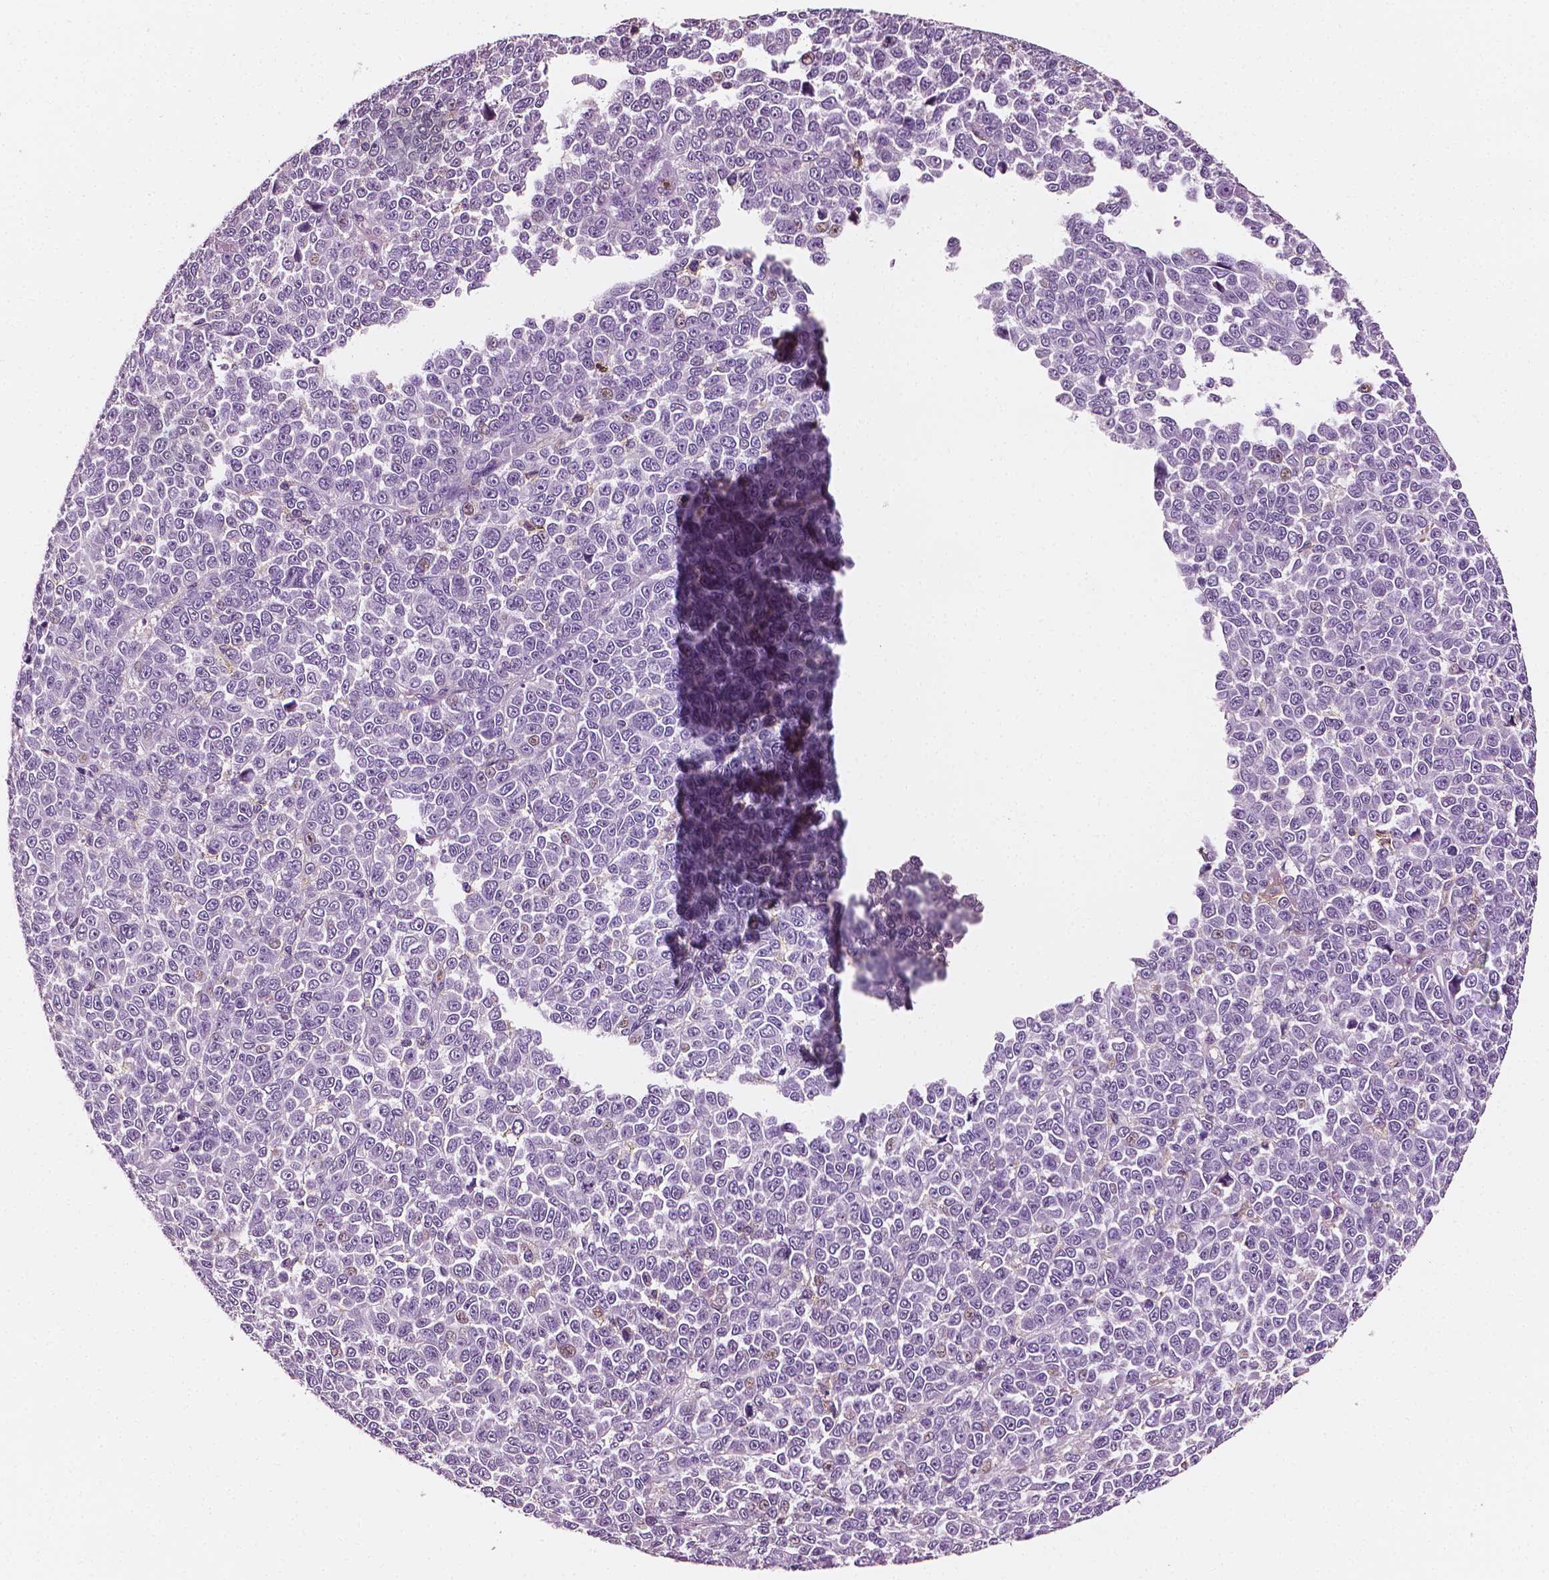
{"staining": {"intensity": "negative", "quantity": "none", "location": "none"}, "tissue": "melanoma", "cell_type": "Tumor cells", "image_type": "cancer", "snomed": [{"axis": "morphology", "description": "Malignant melanoma, NOS"}, {"axis": "topography", "description": "Skin"}], "caption": "Melanoma stained for a protein using immunohistochemistry demonstrates no positivity tumor cells.", "gene": "PTPRC", "patient": {"sex": "female", "age": 95}}